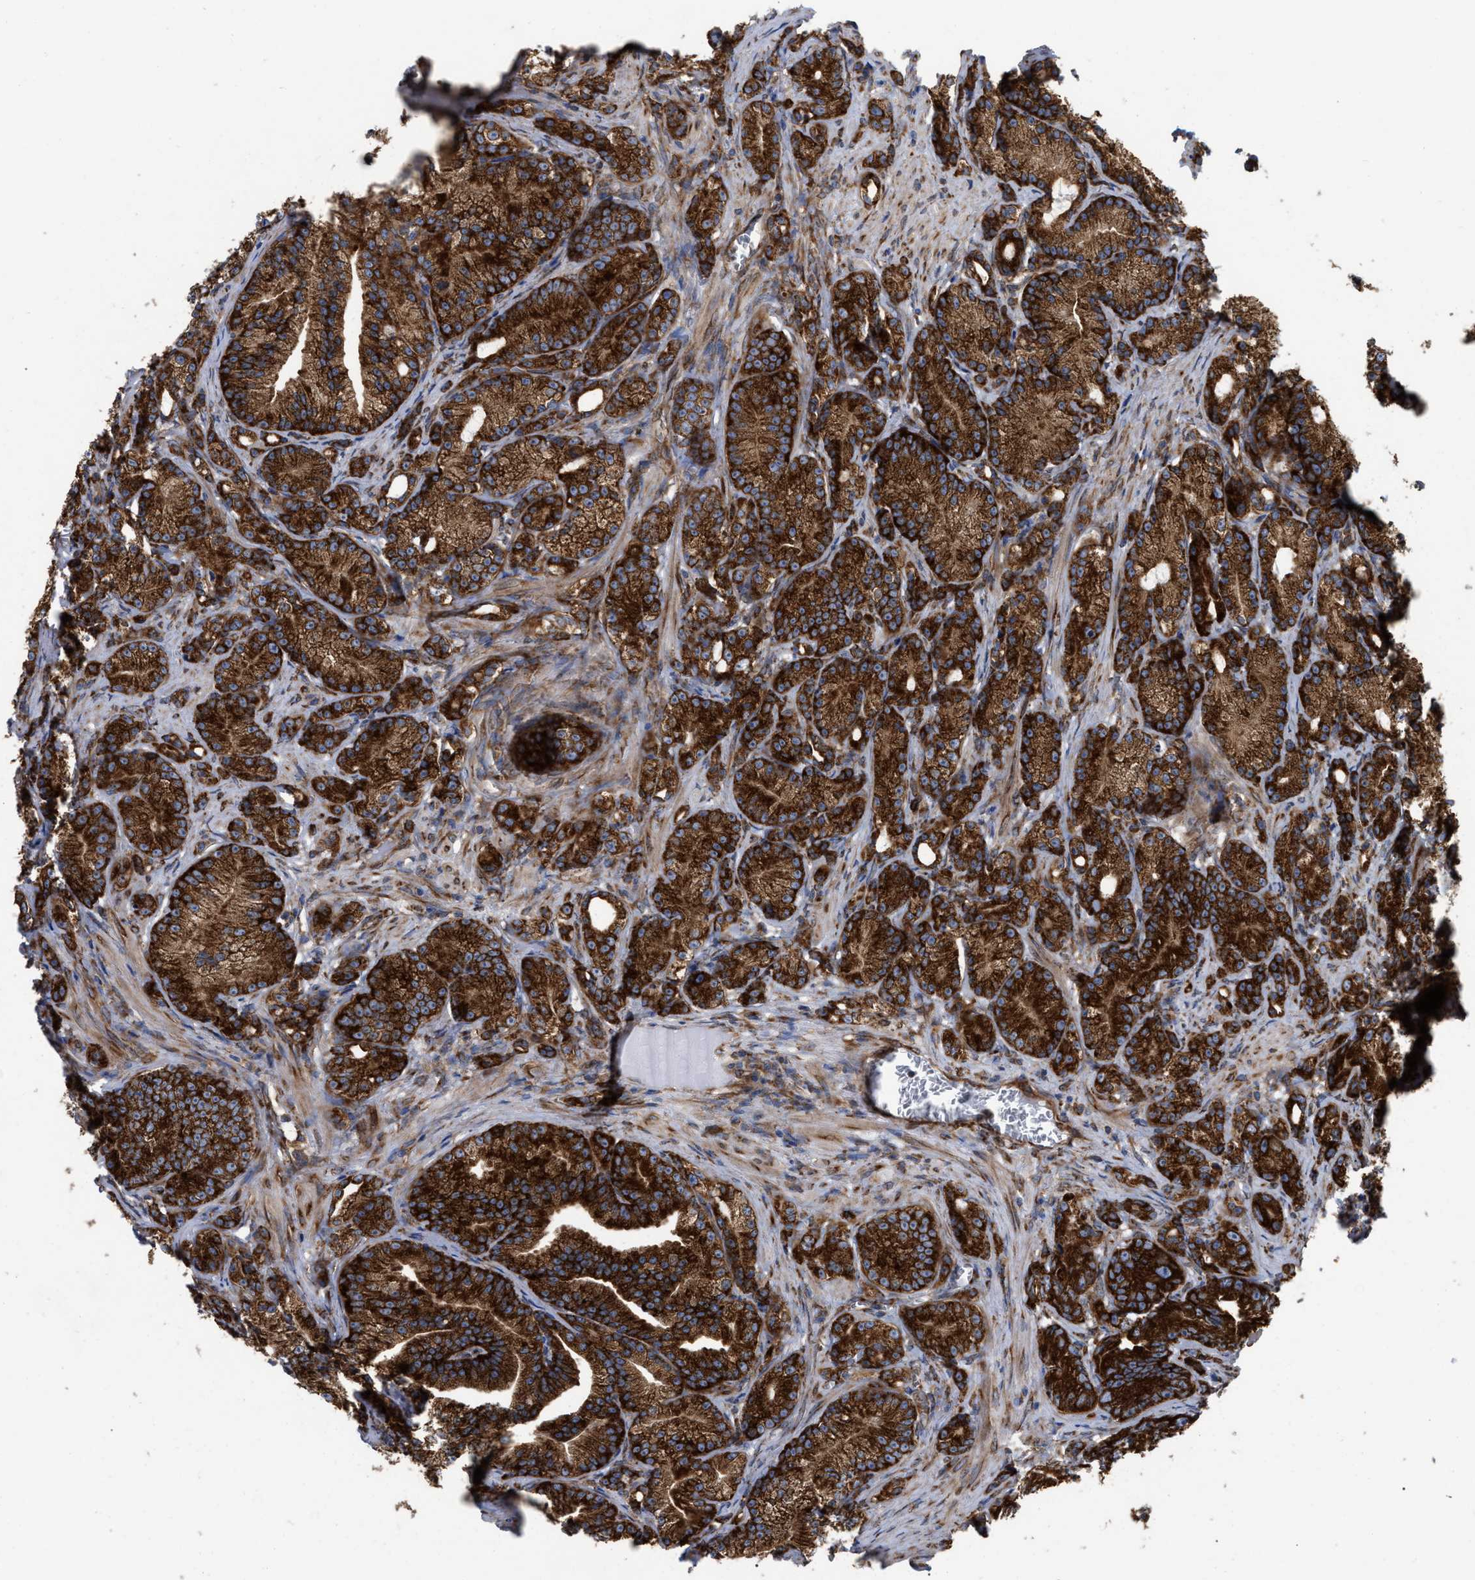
{"staining": {"intensity": "strong", "quantity": ">75%", "location": "cytoplasmic/membranous"}, "tissue": "prostate cancer", "cell_type": "Tumor cells", "image_type": "cancer", "snomed": [{"axis": "morphology", "description": "Adenocarcinoma, Low grade"}, {"axis": "topography", "description": "Prostate"}], "caption": "Prostate cancer stained with immunohistochemistry (IHC) reveals strong cytoplasmic/membranous staining in approximately >75% of tumor cells. Nuclei are stained in blue.", "gene": "FAM120A", "patient": {"sex": "male", "age": 89}}